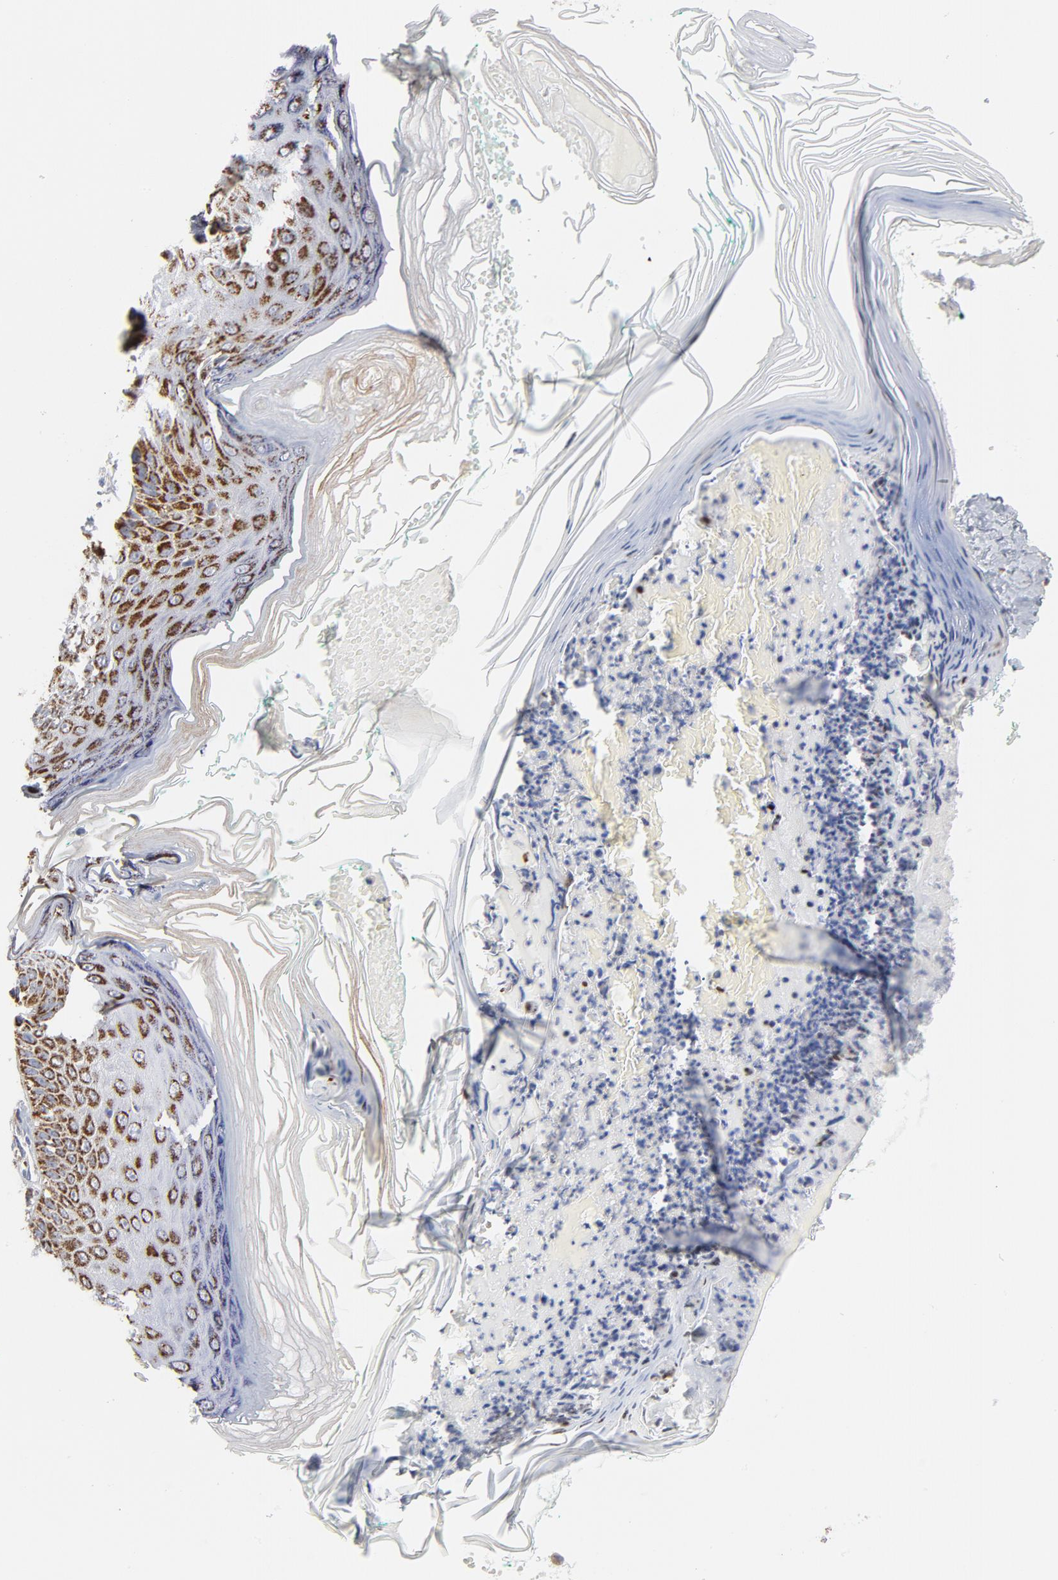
{"staining": {"intensity": "strong", "quantity": ">75%", "location": "cytoplasmic/membranous"}, "tissue": "skin cancer", "cell_type": "Tumor cells", "image_type": "cancer", "snomed": [{"axis": "morphology", "description": "Normal tissue, NOS"}, {"axis": "morphology", "description": "Basal cell carcinoma"}, {"axis": "topography", "description": "Skin"}], "caption": "Tumor cells display strong cytoplasmic/membranous positivity in approximately >75% of cells in skin cancer (basal cell carcinoma). (DAB IHC with brightfield microscopy, high magnification).", "gene": "CYCS", "patient": {"sex": "male", "age": 77}}